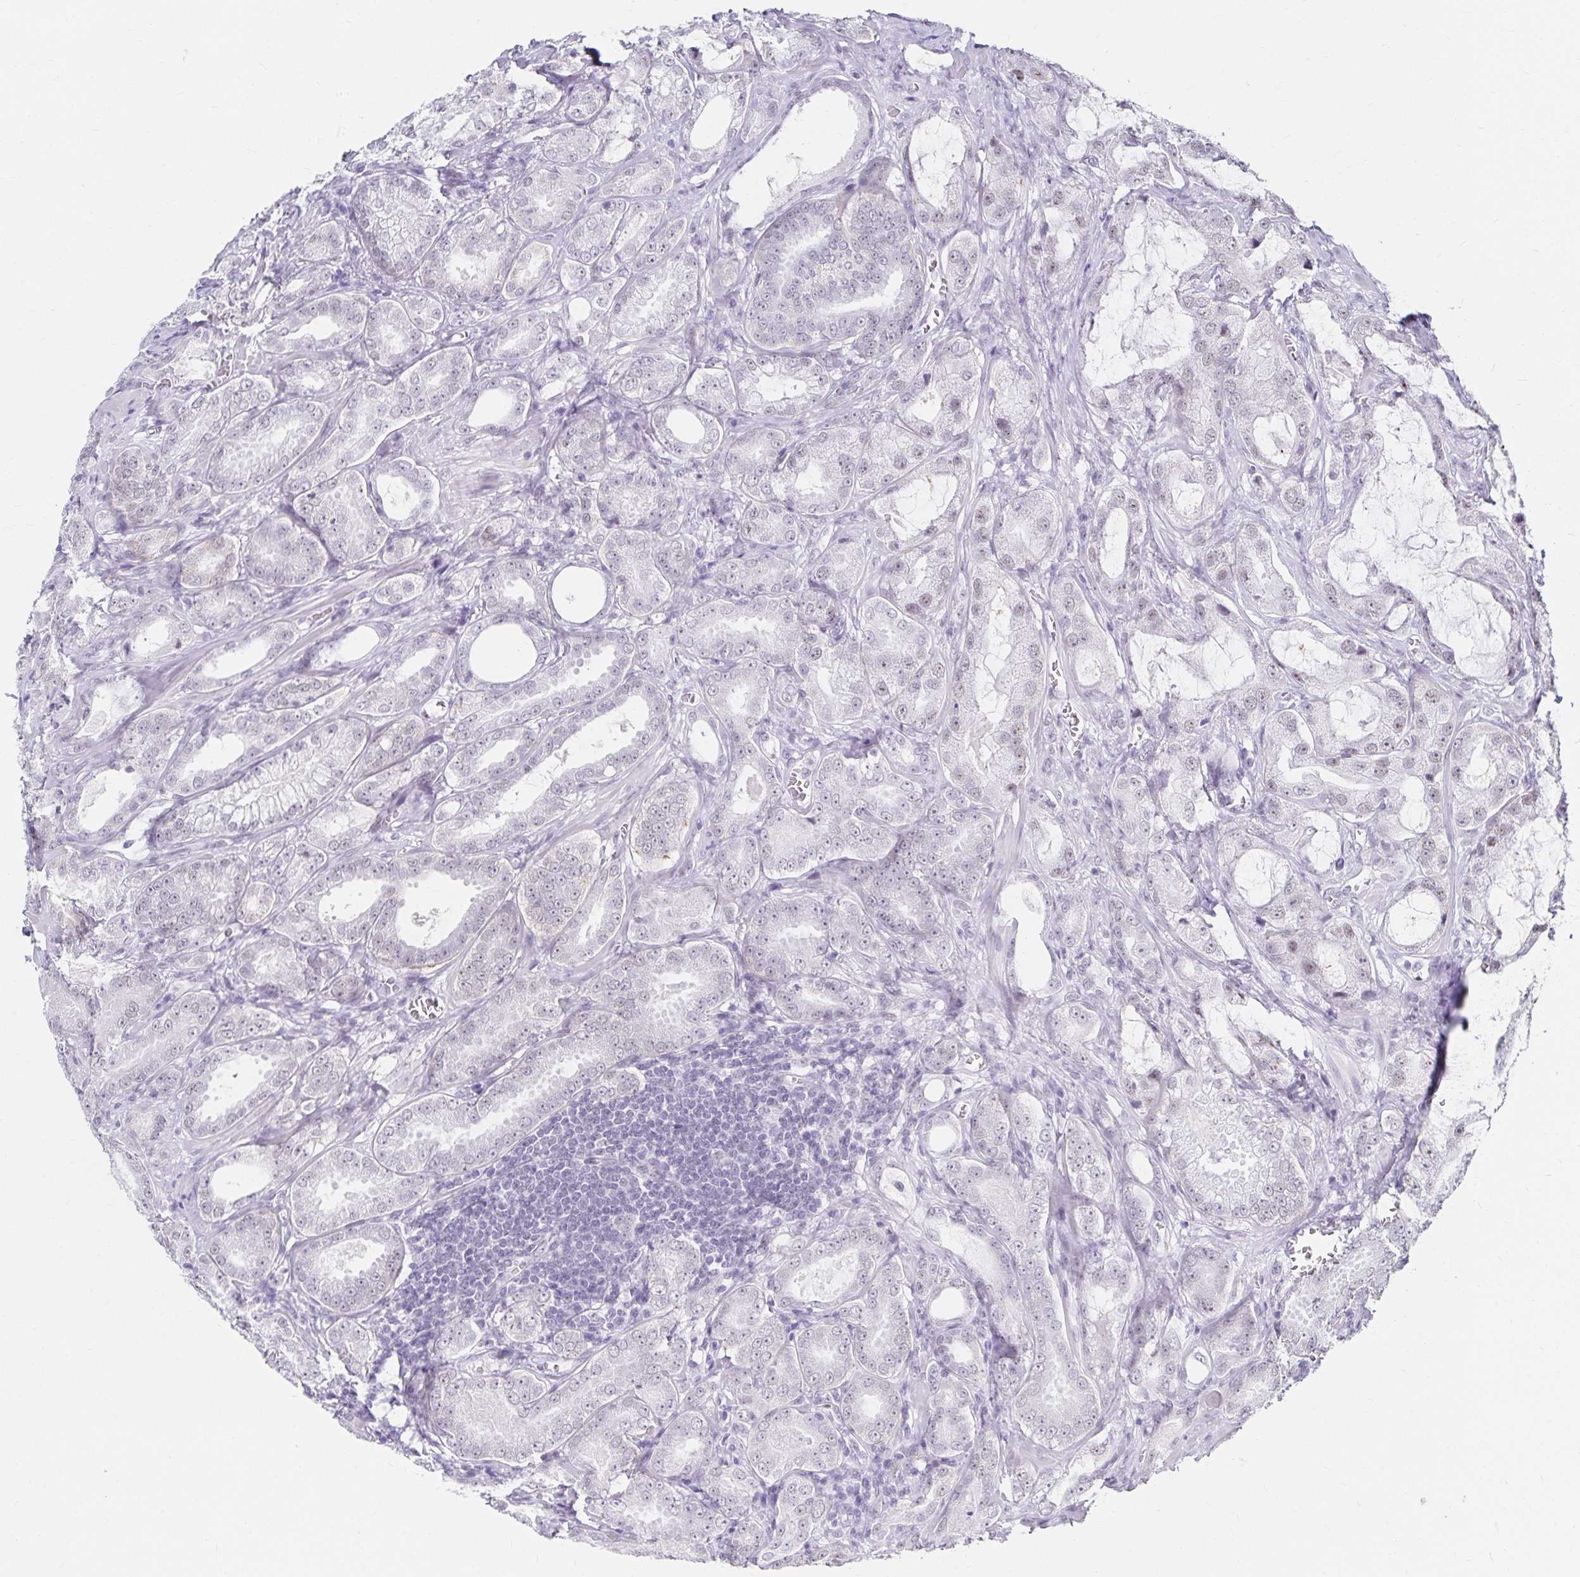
{"staining": {"intensity": "negative", "quantity": "none", "location": "none"}, "tissue": "prostate cancer", "cell_type": "Tumor cells", "image_type": "cancer", "snomed": [{"axis": "morphology", "description": "Adenocarcinoma, High grade"}, {"axis": "topography", "description": "Prostate"}], "caption": "The image exhibits no significant expression in tumor cells of prostate adenocarcinoma (high-grade).", "gene": "C20orf85", "patient": {"sex": "male", "age": 64}}